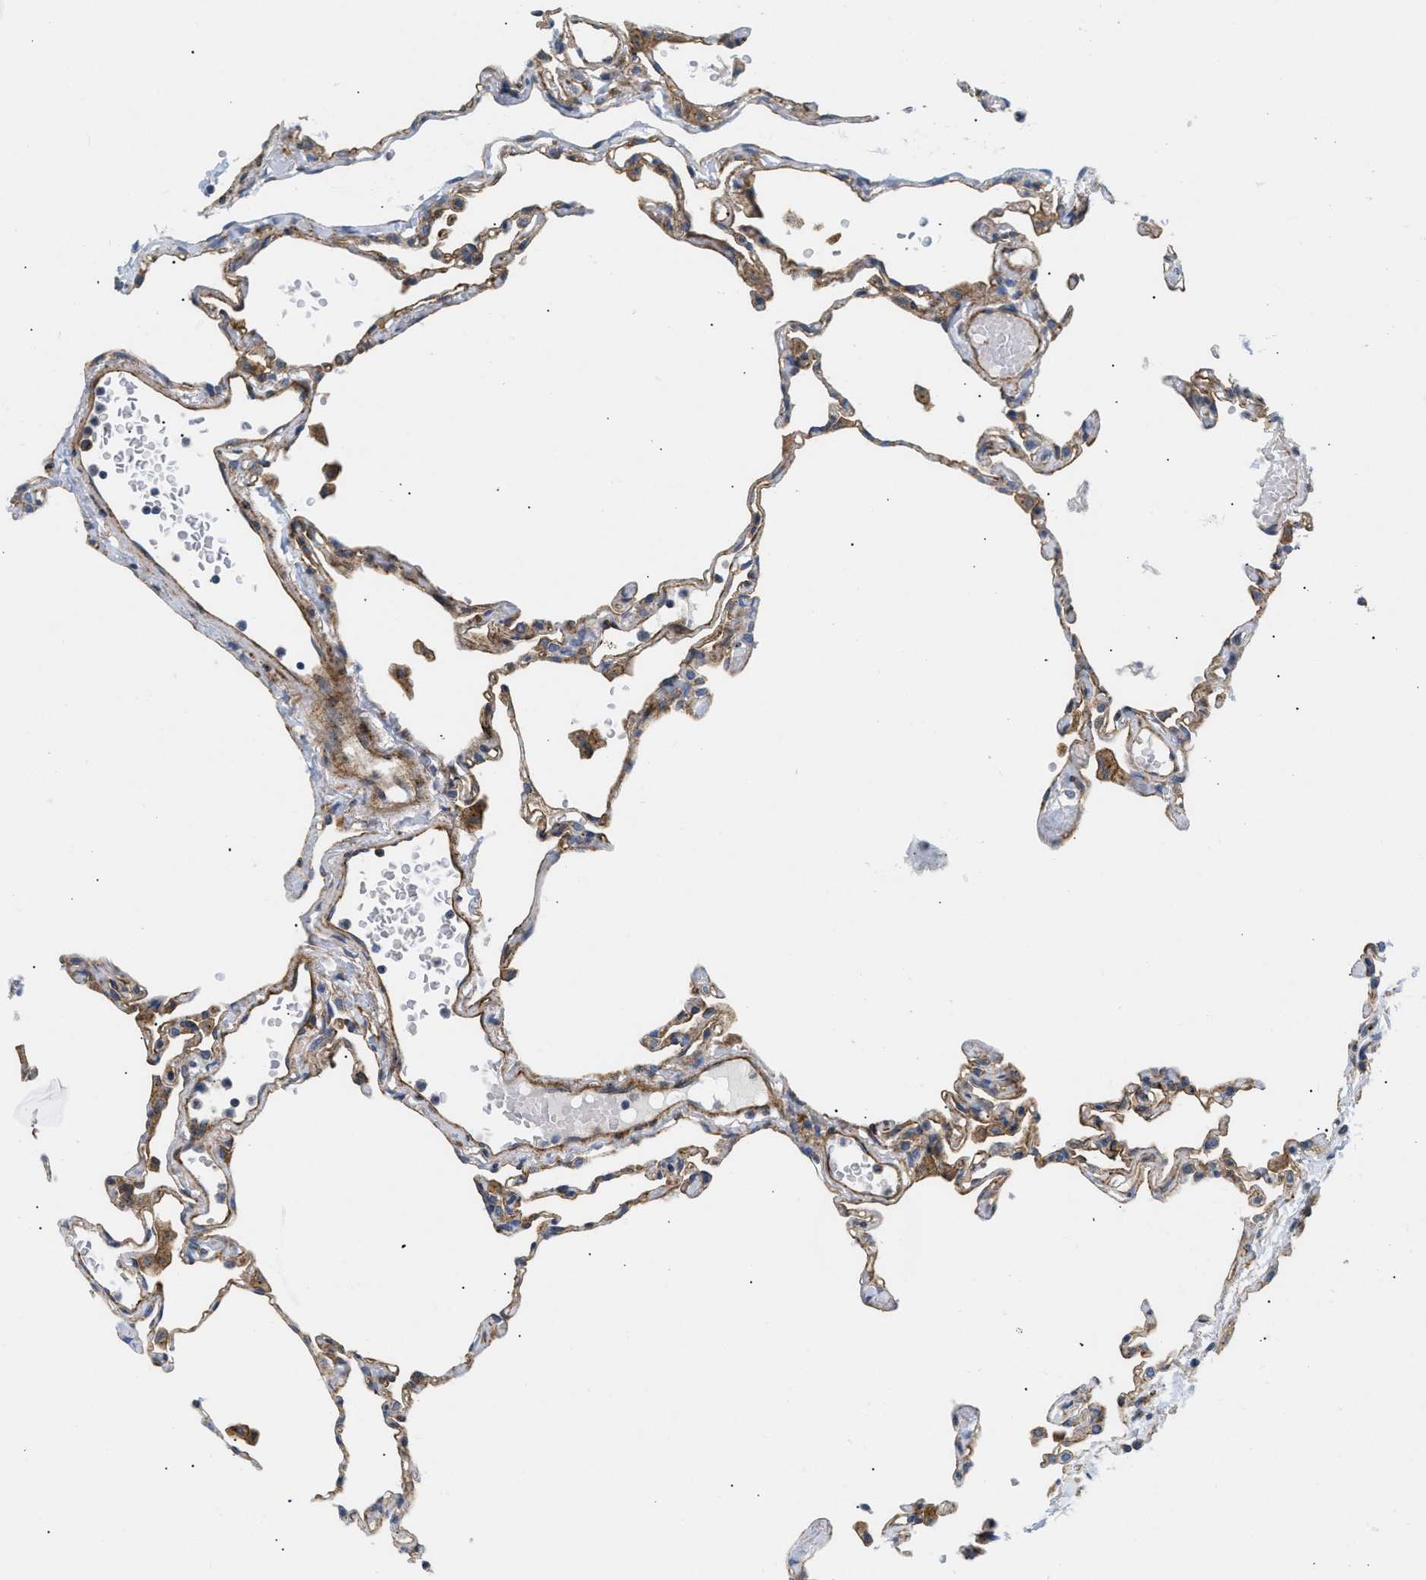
{"staining": {"intensity": "moderate", "quantity": "25%-75%", "location": "cytoplasmic/membranous"}, "tissue": "lung", "cell_type": "Alveolar cells", "image_type": "normal", "snomed": [{"axis": "morphology", "description": "Normal tissue, NOS"}, {"axis": "topography", "description": "Lung"}], "caption": "This histopathology image demonstrates immunohistochemistry (IHC) staining of benign human lung, with medium moderate cytoplasmic/membranous expression in approximately 25%-75% of alveolar cells.", "gene": "DCTN4", "patient": {"sex": "female", "age": 49}}